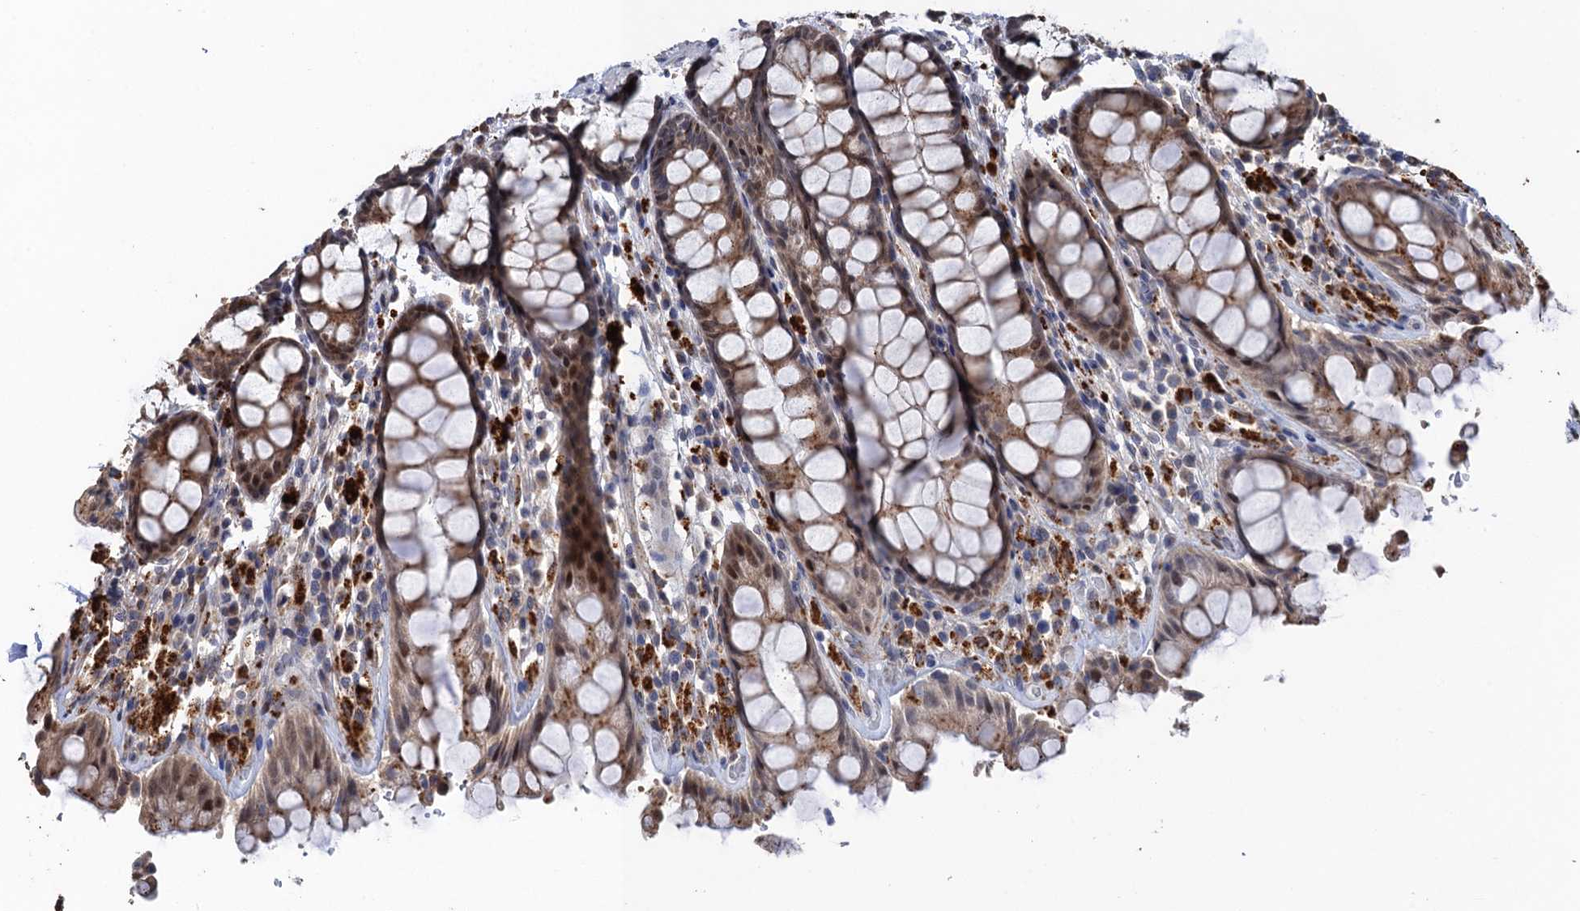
{"staining": {"intensity": "weak", "quantity": ">75%", "location": "cytoplasmic/membranous"}, "tissue": "rectum", "cell_type": "Glandular cells", "image_type": "normal", "snomed": [{"axis": "morphology", "description": "Normal tissue, NOS"}, {"axis": "topography", "description": "Rectum"}], "caption": "Rectum stained for a protein exhibits weak cytoplasmic/membranous positivity in glandular cells. (DAB IHC, brown staining for protein, blue staining for nuclei).", "gene": "BMERB1", "patient": {"sex": "male", "age": 64}}